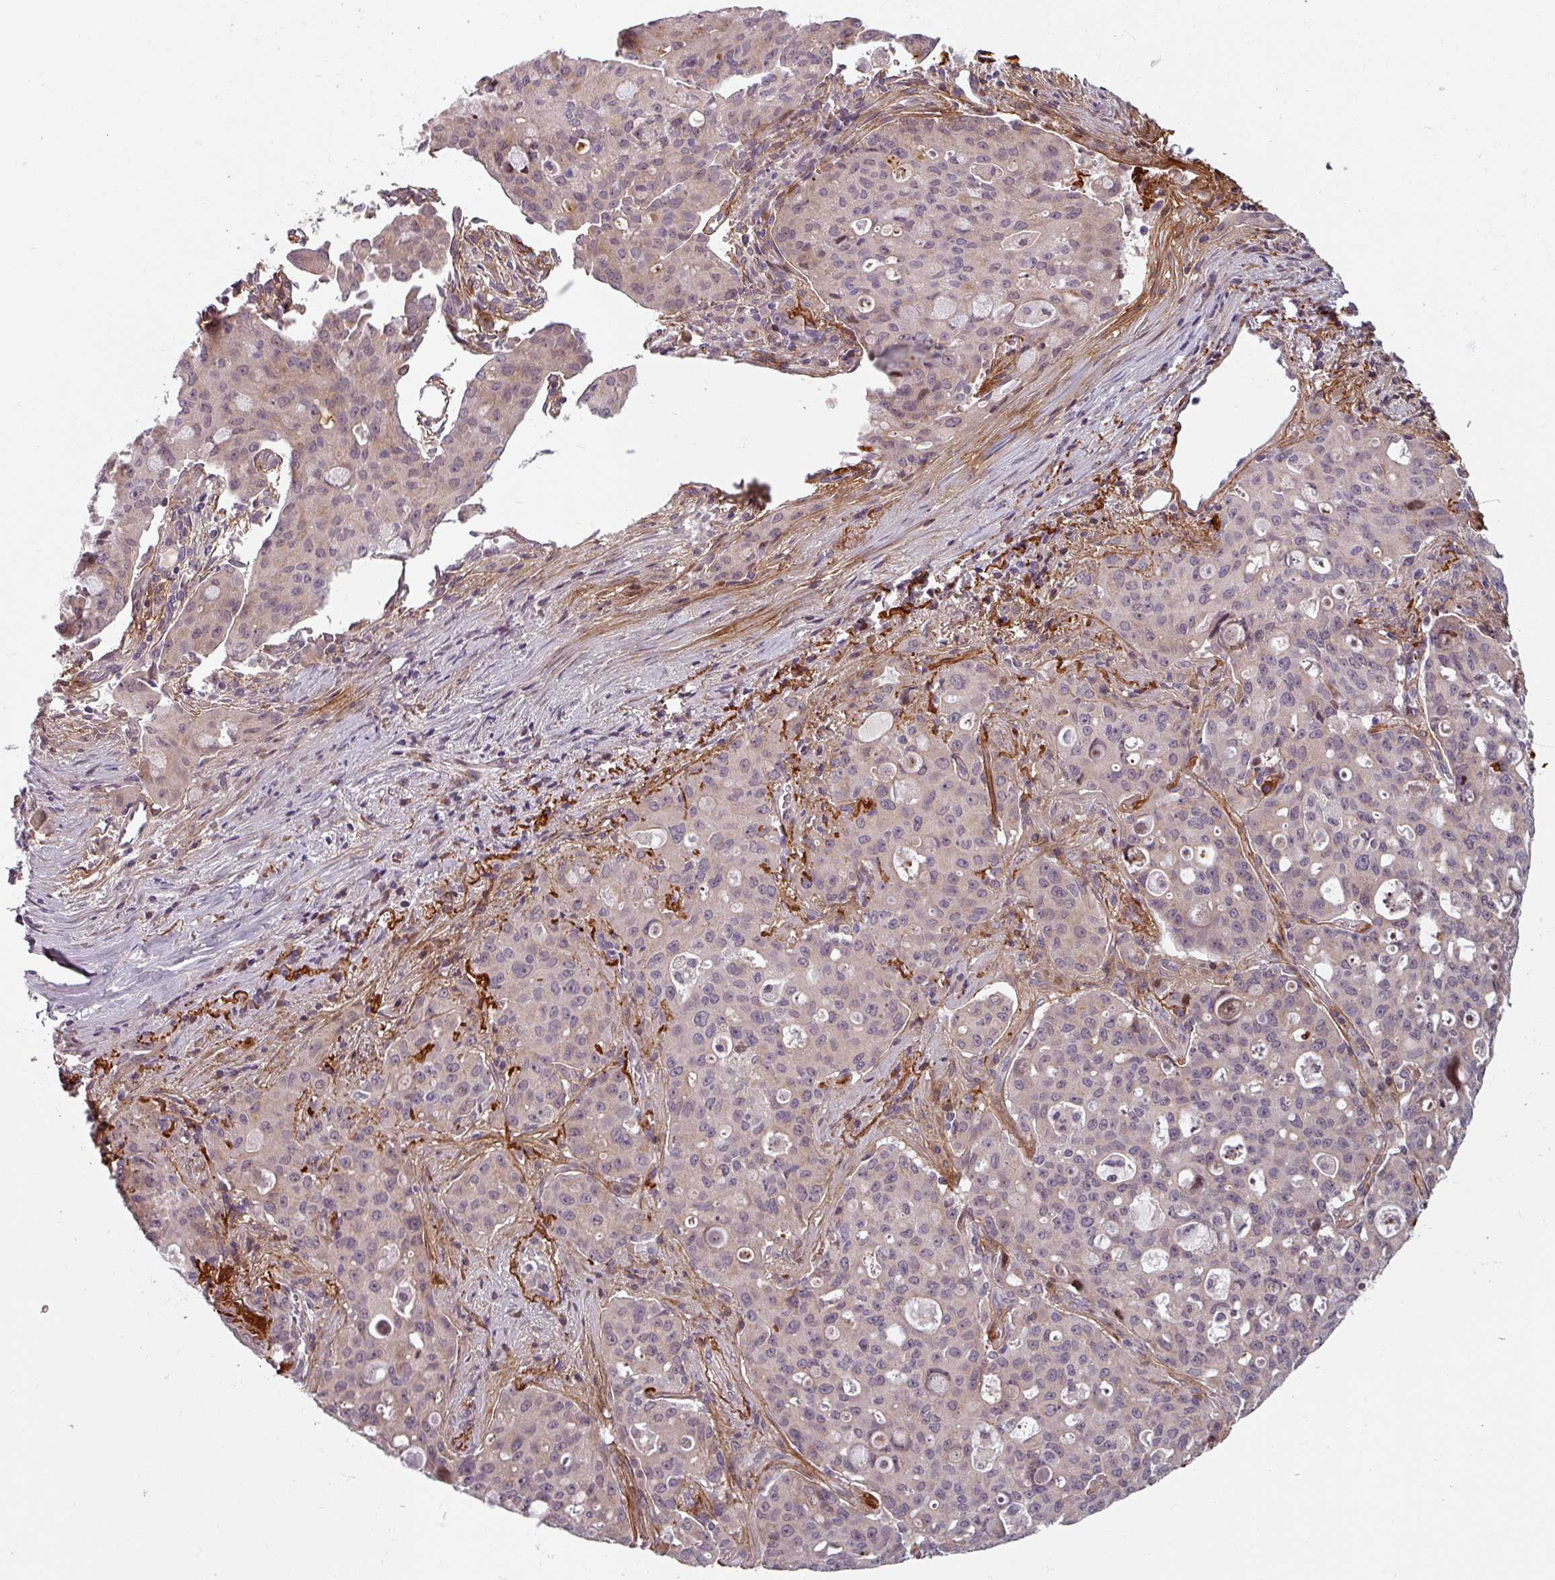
{"staining": {"intensity": "negative", "quantity": "none", "location": "none"}, "tissue": "lung cancer", "cell_type": "Tumor cells", "image_type": "cancer", "snomed": [{"axis": "morphology", "description": "Adenocarcinoma, NOS"}, {"axis": "topography", "description": "Lung"}], "caption": "This is an IHC image of lung cancer (adenocarcinoma). There is no expression in tumor cells.", "gene": "CYB5RL", "patient": {"sex": "female", "age": 44}}